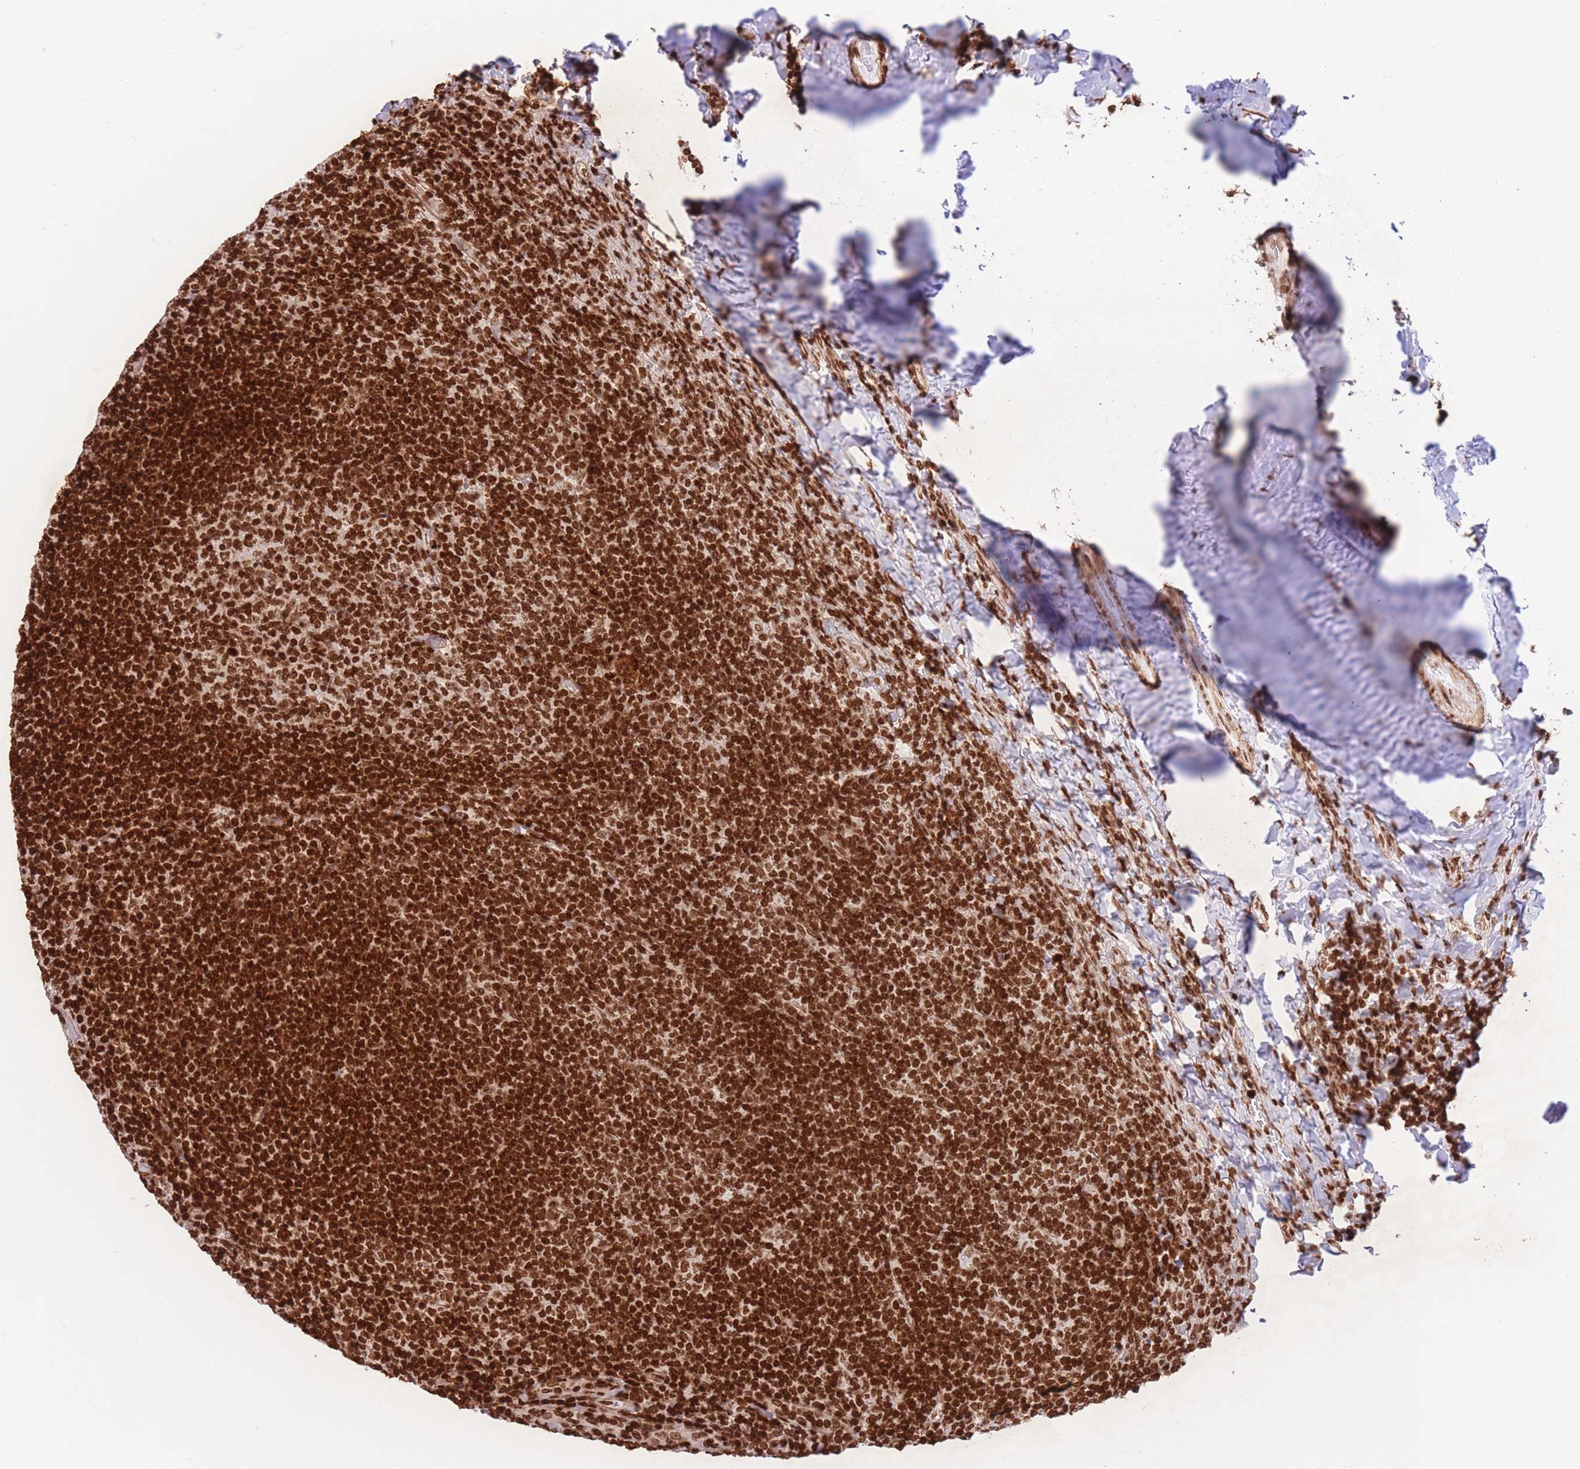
{"staining": {"intensity": "strong", "quantity": ">75%", "location": "nuclear"}, "tissue": "tonsil", "cell_type": "Germinal center cells", "image_type": "normal", "snomed": [{"axis": "morphology", "description": "Normal tissue, NOS"}, {"axis": "topography", "description": "Tonsil"}], "caption": "About >75% of germinal center cells in unremarkable tonsil reveal strong nuclear protein positivity as visualized by brown immunohistochemical staining.", "gene": "H2BC10", "patient": {"sex": "female", "age": 10}}